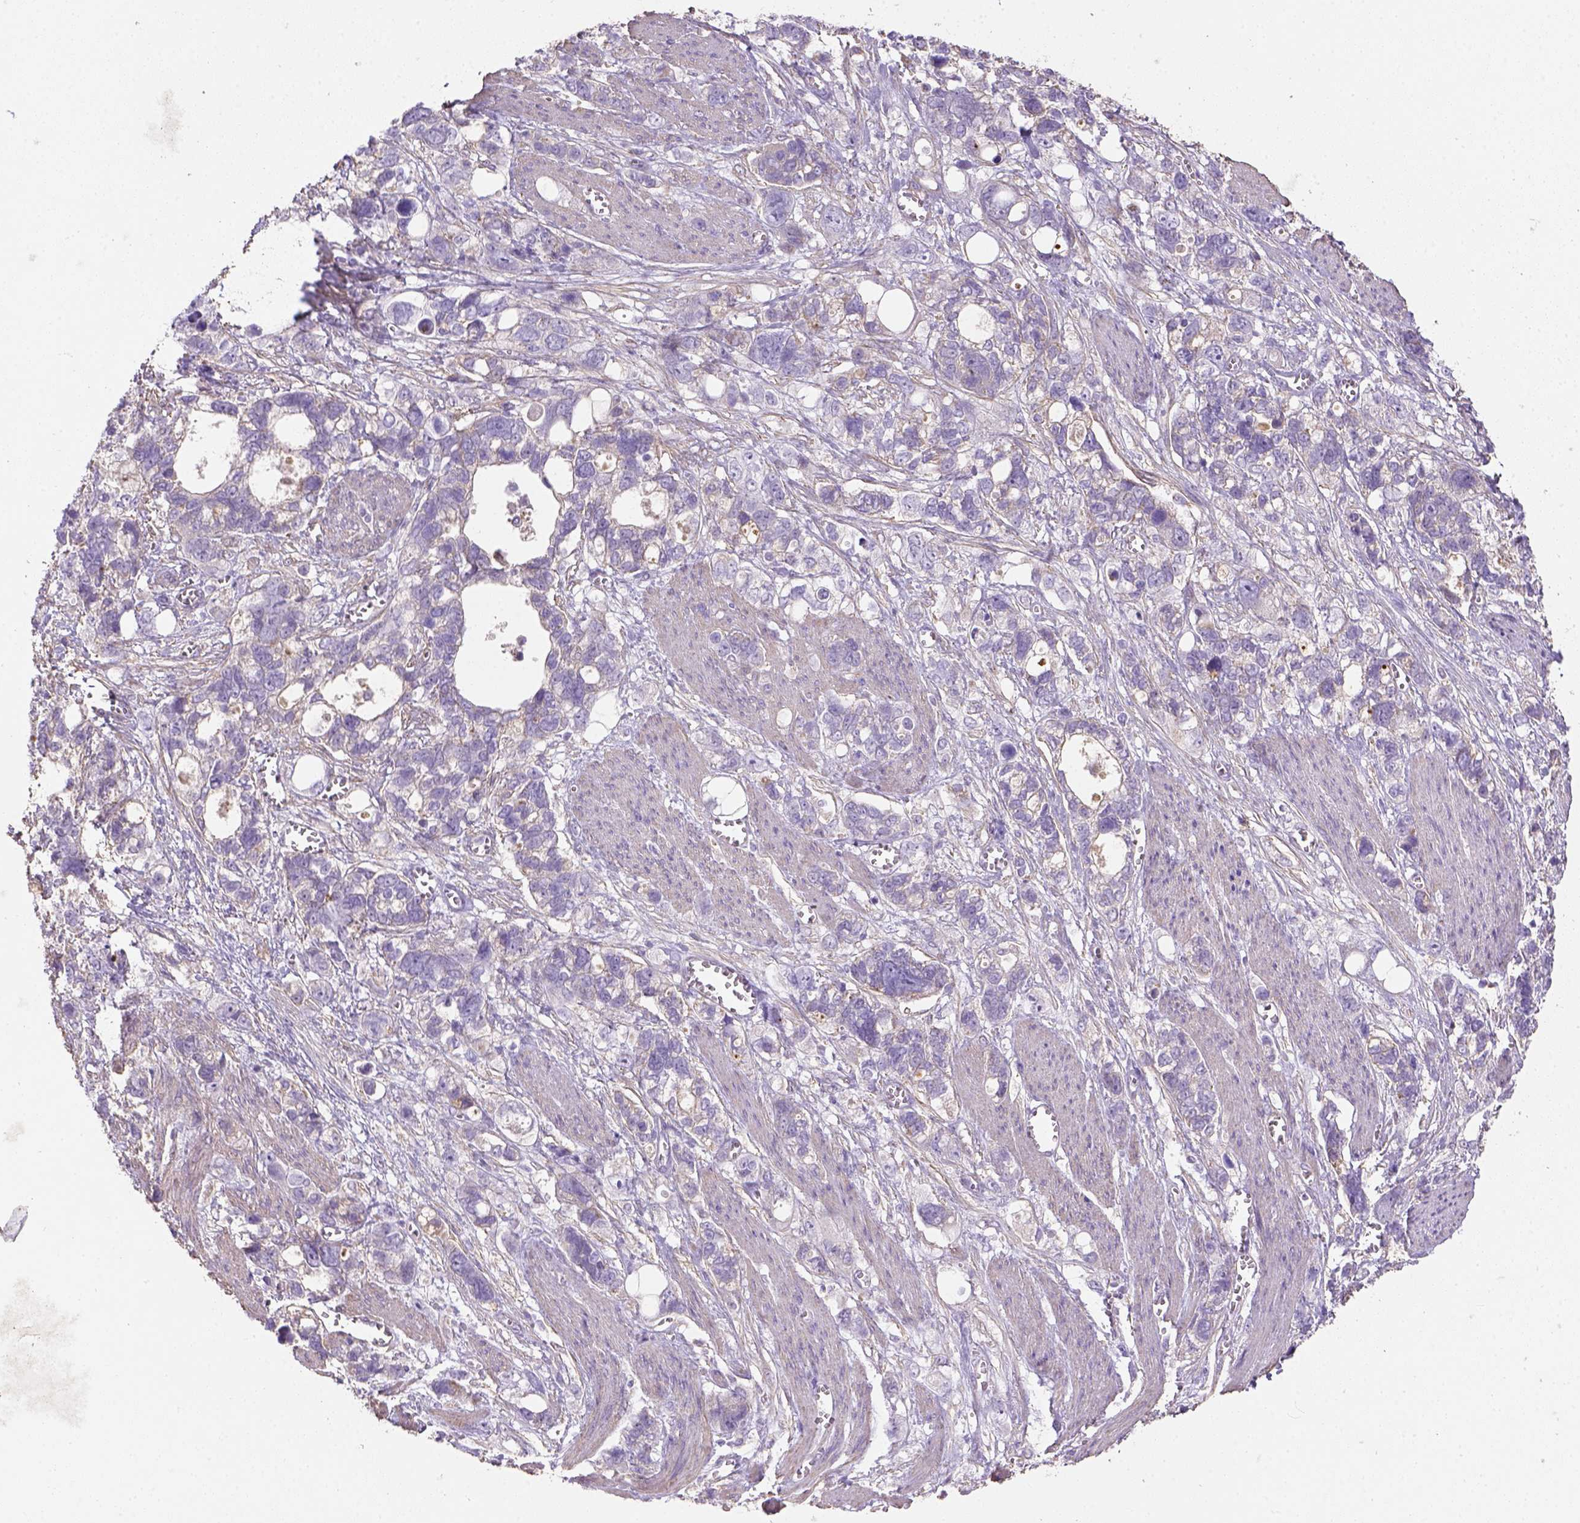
{"staining": {"intensity": "negative", "quantity": "none", "location": "none"}, "tissue": "stomach cancer", "cell_type": "Tumor cells", "image_type": "cancer", "snomed": [{"axis": "morphology", "description": "Adenocarcinoma, NOS"}, {"axis": "topography", "description": "Stomach, upper"}], "caption": "Tumor cells are negative for protein expression in human stomach adenocarcinoma.", "gene": "HTRA1", "patient": {"sex": "female", "age": 81}}